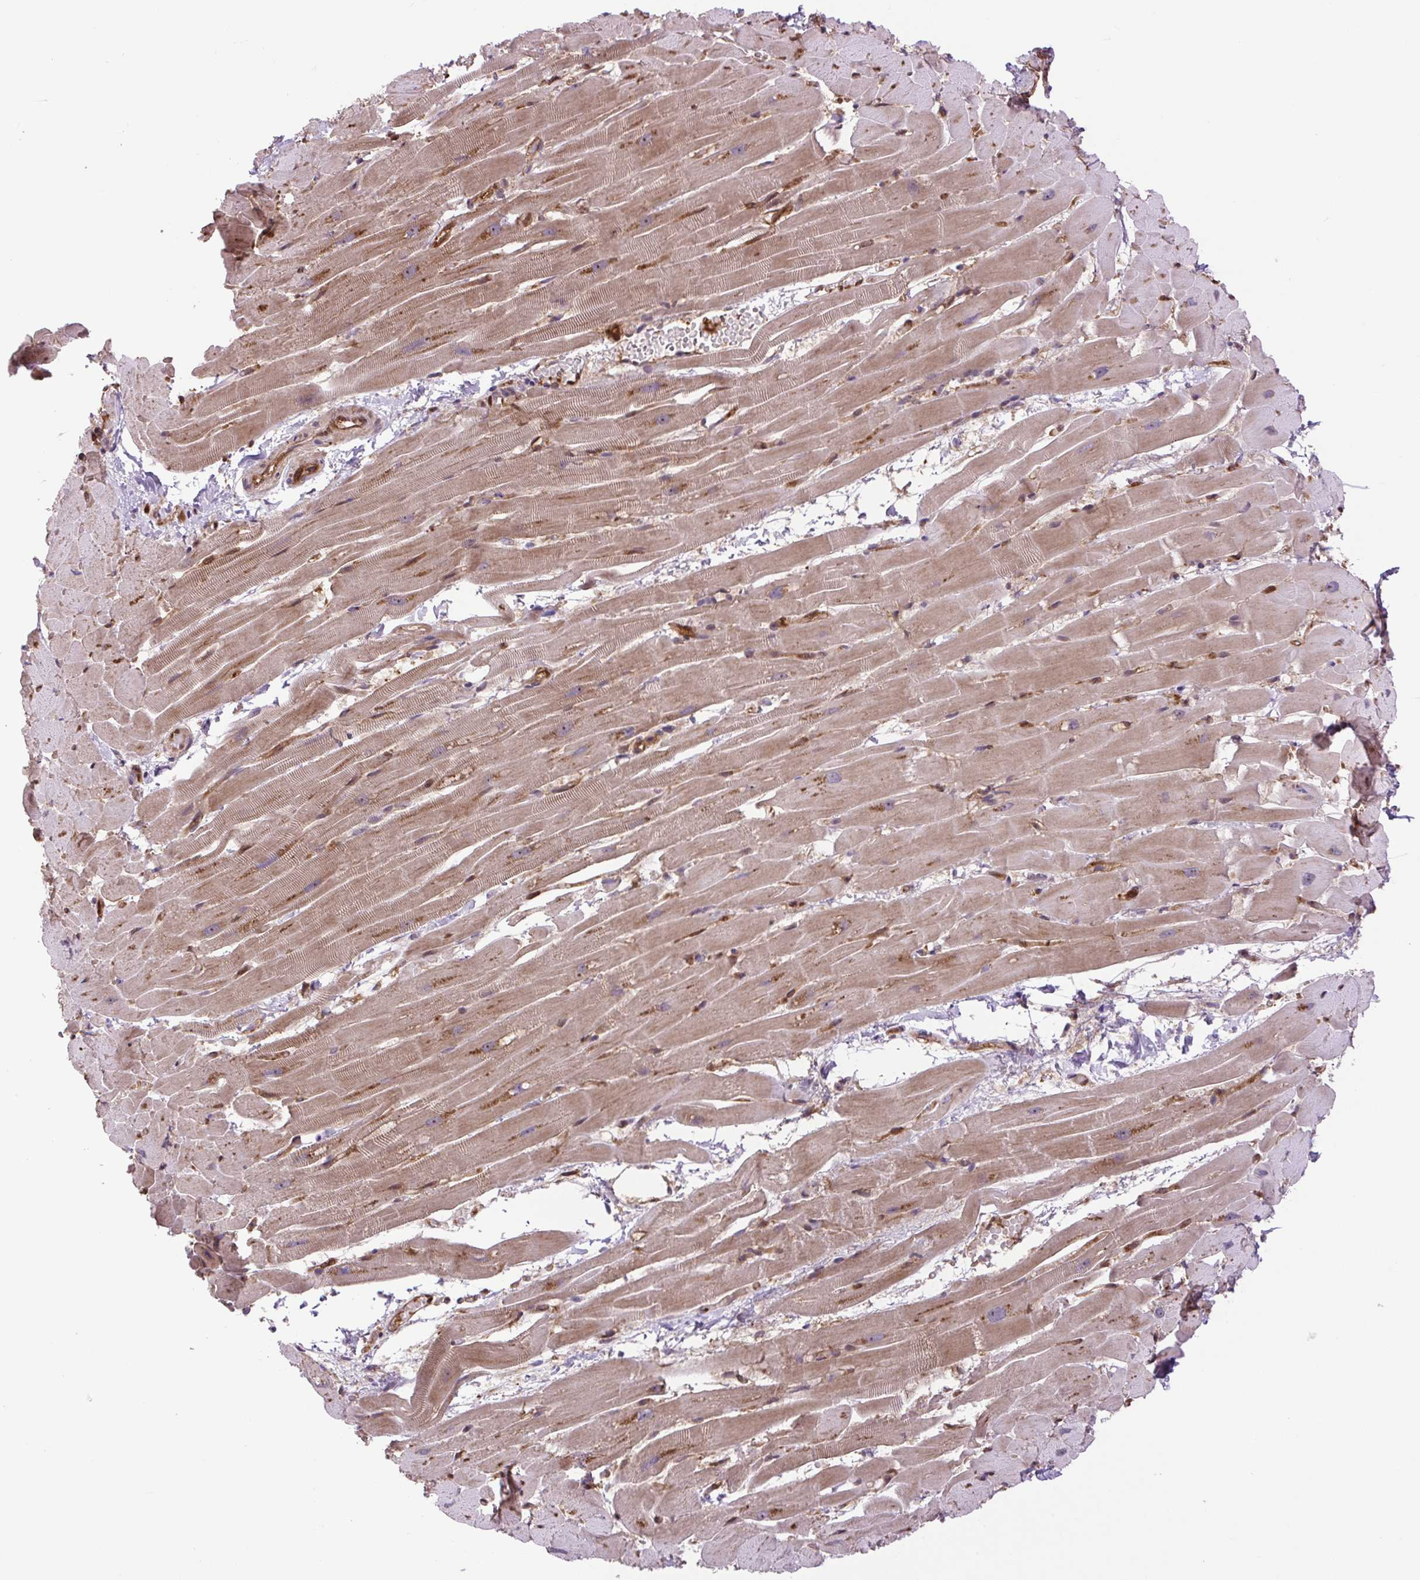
{"staining": {"intensity": "moderate", "quantity": "25%-75%", "location": "cytoplasmic/membranous"}, "tissue": "heart muscle", "cell_type": "Cardiomyocytes", "image_type": "normal", "snomed": [{"axis": "morphology", "description": "Normal tissue, NOS"}, {"axis": "topography", "description": "Heart"}], "caption": "Protein expression analysis of normal heart muscle demonstrates moderate cytoplasmic/membranous positivity in about 25%-75% of cardiomyocytes. (DAB (3,3'-diaminobenzidine) = brown stain, brightfield microscopy at high magnification).", "gene": "PLCG1", "patient": {"sex": "male", "age": 37}}